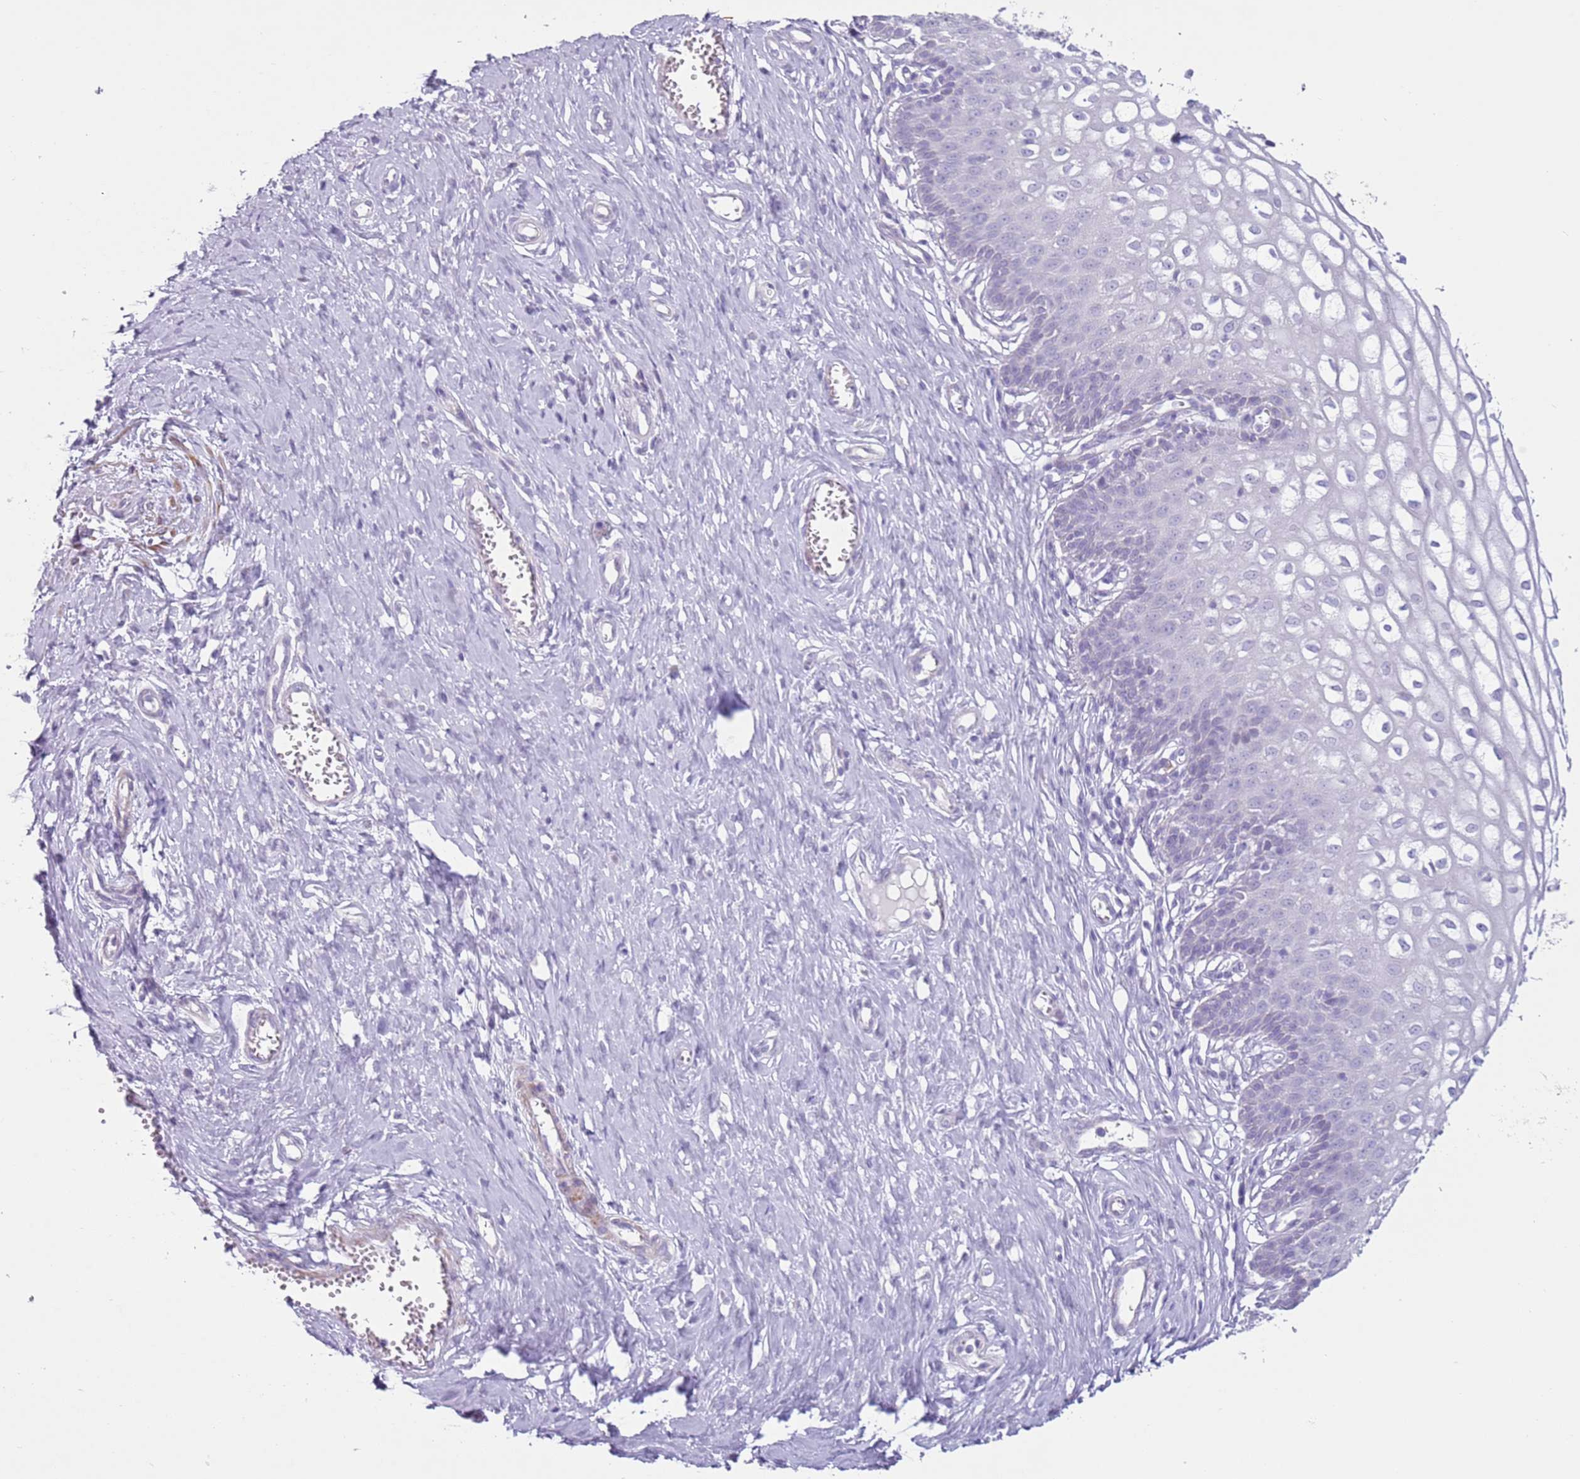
{"staining": {"intensity": "negative", "quantity": "none", "location": "none"}, "tissue": "cervix", "cell_type": "Glandular cells", "image_type": "normal", "snomed": [{"axis": "morphology", "description": "Normal tissue, NOS"}, {"axis": "morphology", "description": "Adenocarcinoma, NOS"}, {"axis": "topography", "description": "Cervix"}], "caption": "This photomicrograph is of benign cervix stained with immunohistochemistry (IHC) to label a protein in brown with the nuclei are counter-stained blue. There is no staining in glandular cells. (DAB (3,3'-diaminobenzidine) immunohistochemistry visualized using brightfield microscopy, high magnification).", "gene": "ZNF239", "patient": {"sex": "female", "age": 29}}